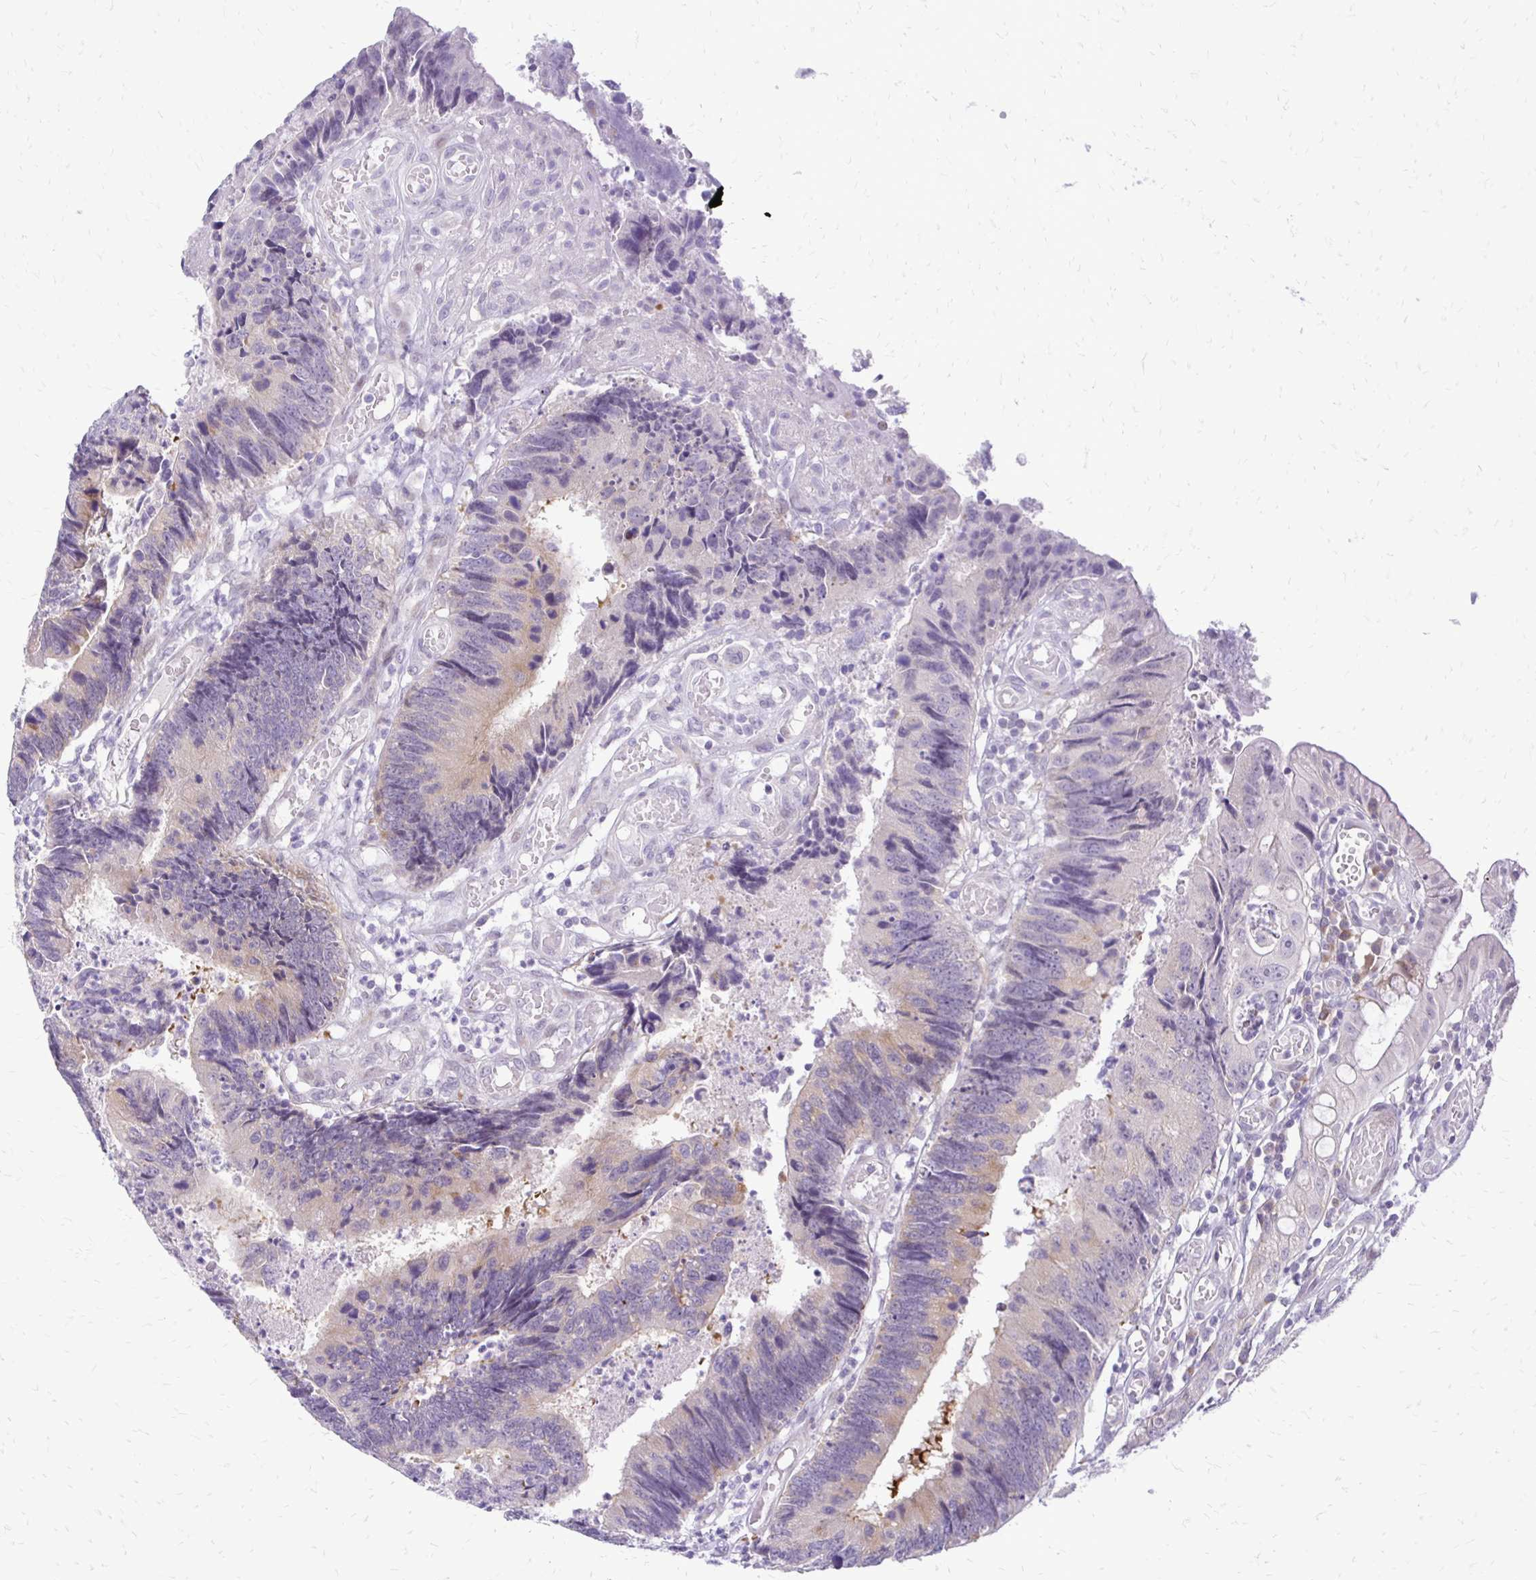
{"staining": {"intensity": "weak", "quantity": "25%-75%", "location": "cytoplasmic/membranous"}, "tissue": "colorectal cancer", "cell_type": "Tumor cells", "image_type": "cancer", "snomed": [{"axis": "morphology", "description": "Adenocarcinoma, NOS"}, {"axis": "topography", "description": "Colon"}], "caption": "The photomicrograph exhibits staining of colorectal adenocarcinoma, revealing weak cytoplasmic/membranous protein positivity (brown color) within tumor cells.", "gene": "EPYC", "patient": {"sex": "female", "age": 67}}